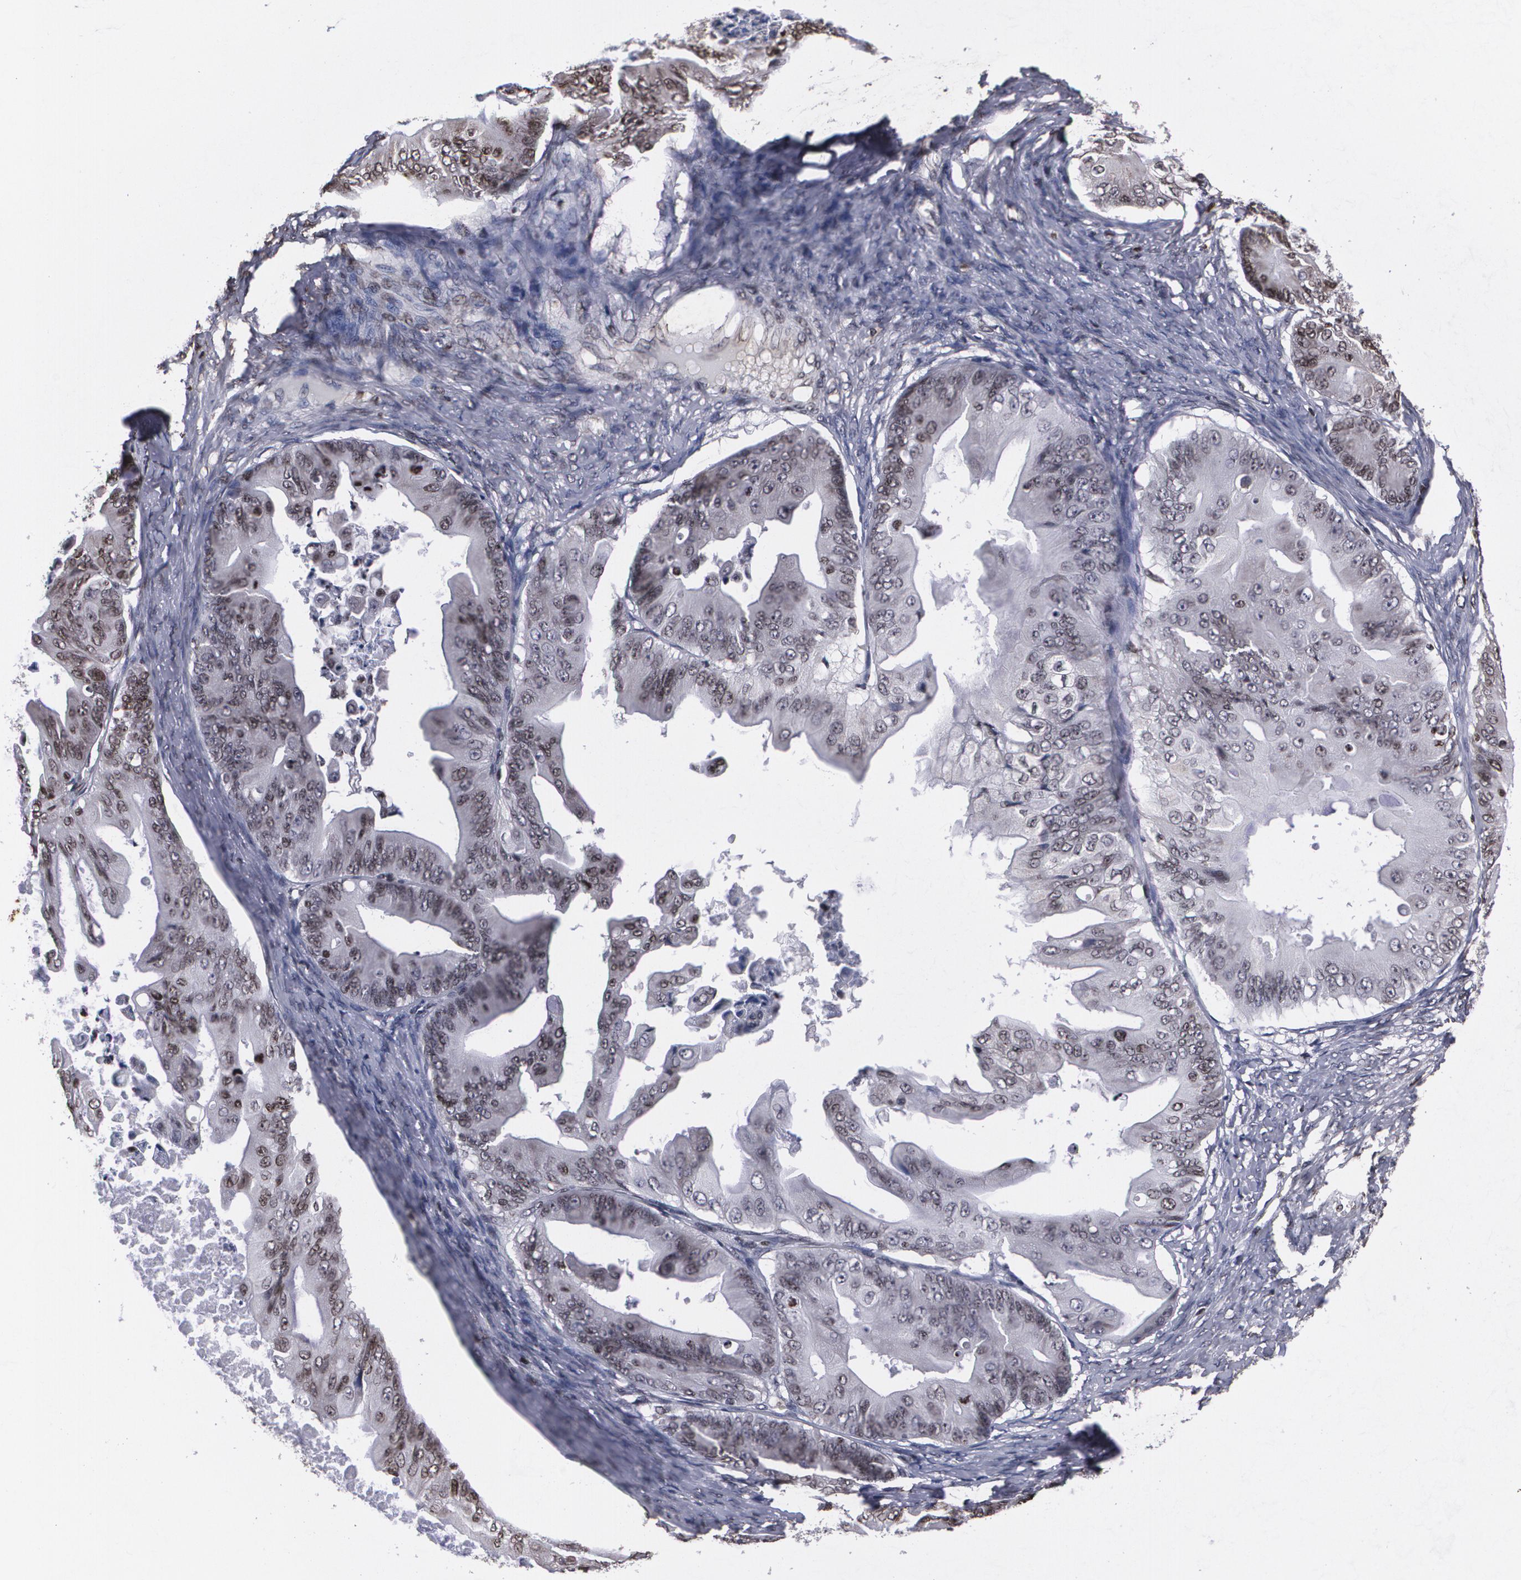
{"staining": {"intensity": "weak", "quantity": "25%-75%", "location": "nuclear"}, "tissue": "ovarian cancer", "cell_type": "Tumor cells", "image_type": "cancer", "snomed": [{"axis": "morphology", "description": "Cystadenocarcinoma, mucinous, NOS"}, {"axis": "topography", "description": "Ovary"}], "caption": "Human mucinous cystadenocarcinoma (ovarian) stained with a brown dye demonstrates weak nuclear positive expression in approximately 25%-75% of tumor cells.", "gene": "MVP", "patient": {"sex": "female", "age": 37}}